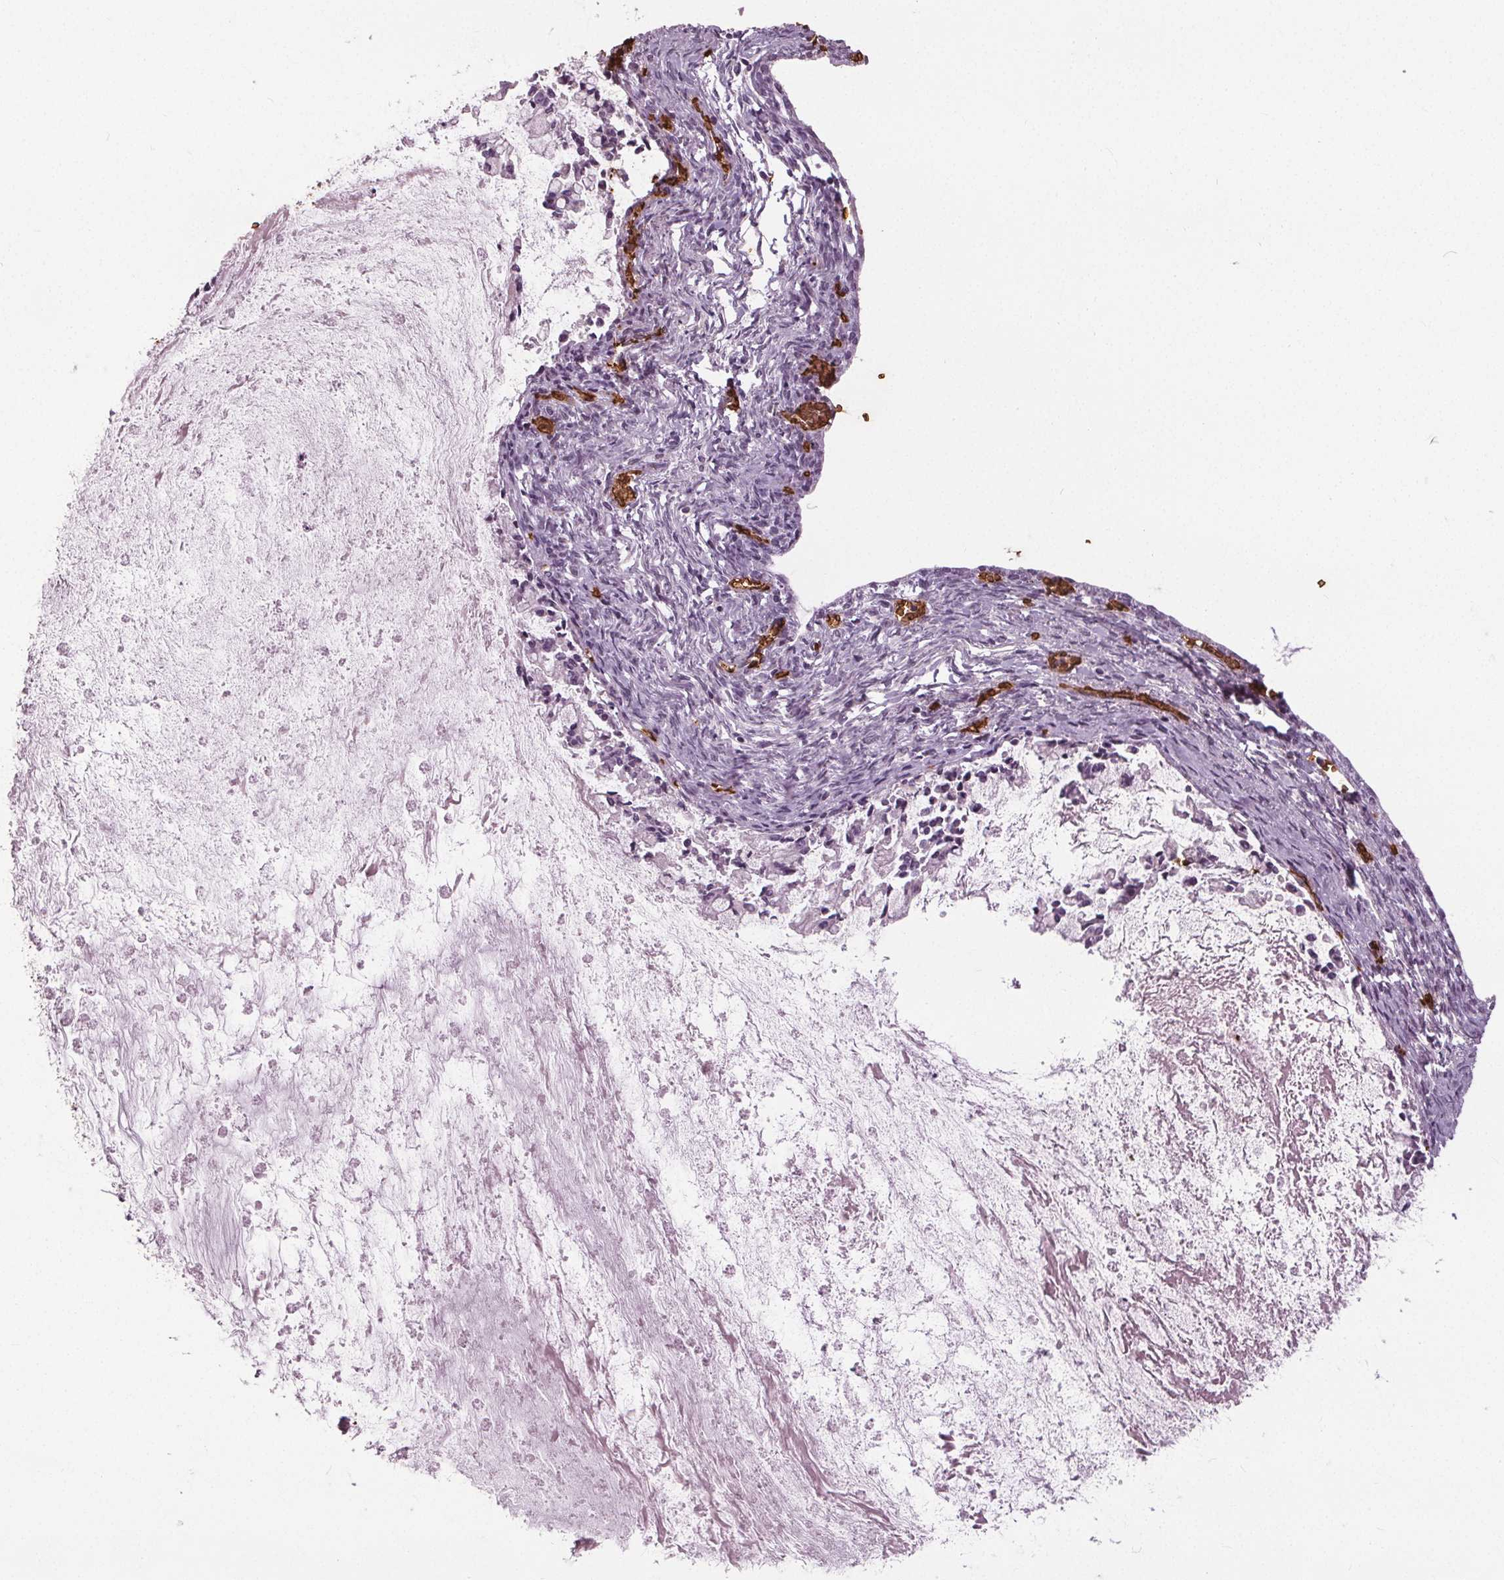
{"staining": {"intensity": "negative", "quantity": "none", "location": "none"}, "tissue": "ovarian cancer", "cell_type": "Tumor cells", "image_type": "cancer", "snomed": [{"axis": "morphology", "description": "Cystadenocarcinoma, mucinous, NOS"}, {"axis": "topography", "description": "Ovary"}], "caption": "This photomicrograph is of ovarian cancer stained with immunohistochemistry to label a protein in brown with the nuclei are counter-stained blue. There is no positivity in tumor cells.", "gene": "SLC4A1", "patient": {"sex": "female", "age": 67}}